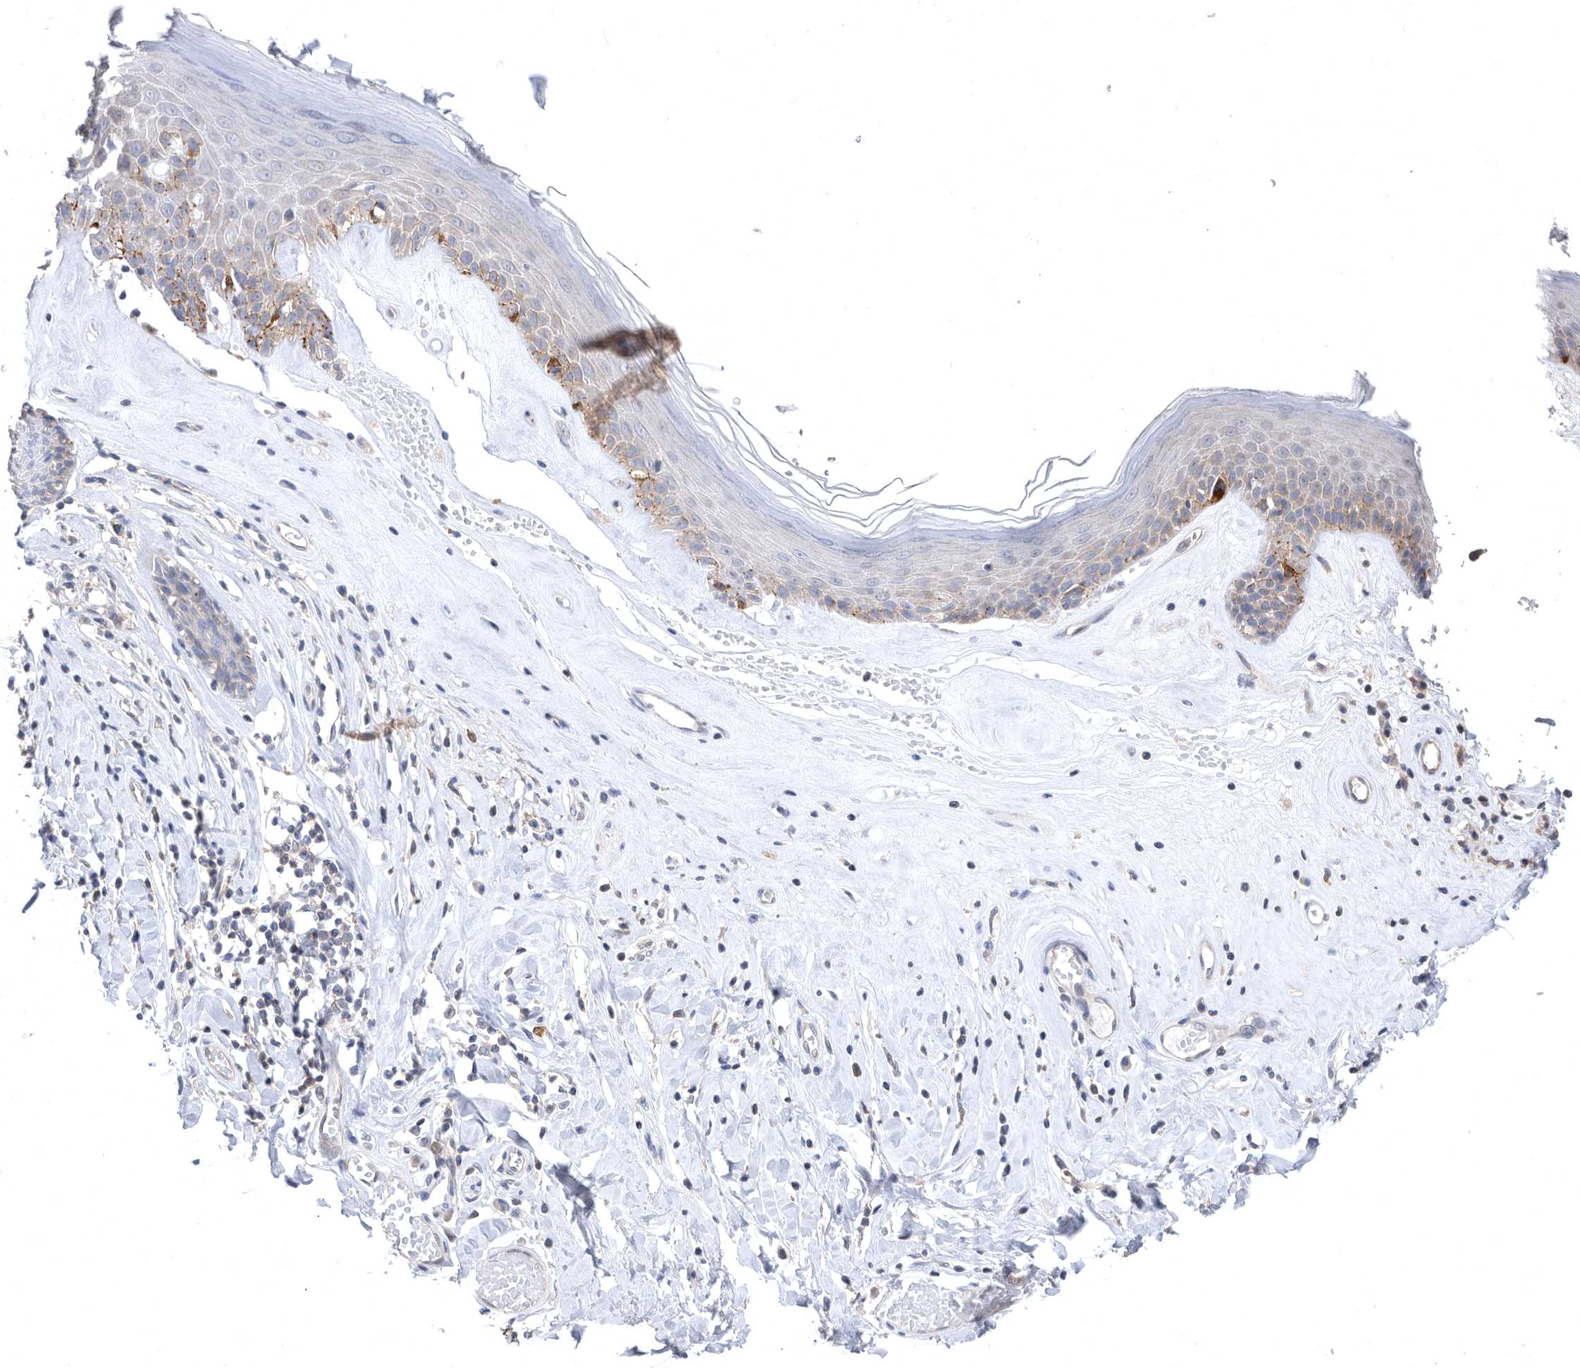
{"staining": {"intensity": "moderate", "quantity": "<25%", "location": "cytoplasmic/membranous"}, "tissue": "skin", "cell_type": "Epidermal cells", "image_type": "normal", "snomed": [{"axis": "morphology", "description": "Normal tissue, NOS"}, {"axis": "morphology", "description": "Inflammation, NOS"}, {"axis": "topography", "description": "Vulva"}], "caption": "Immunohistochemical staining of normal skin exhibits low levels of moderate cytoplasmic/membranous expression in about <25% of epidermal cells.", "gene": "CCT4", "patient": {"sex": "female", "age": 84}}